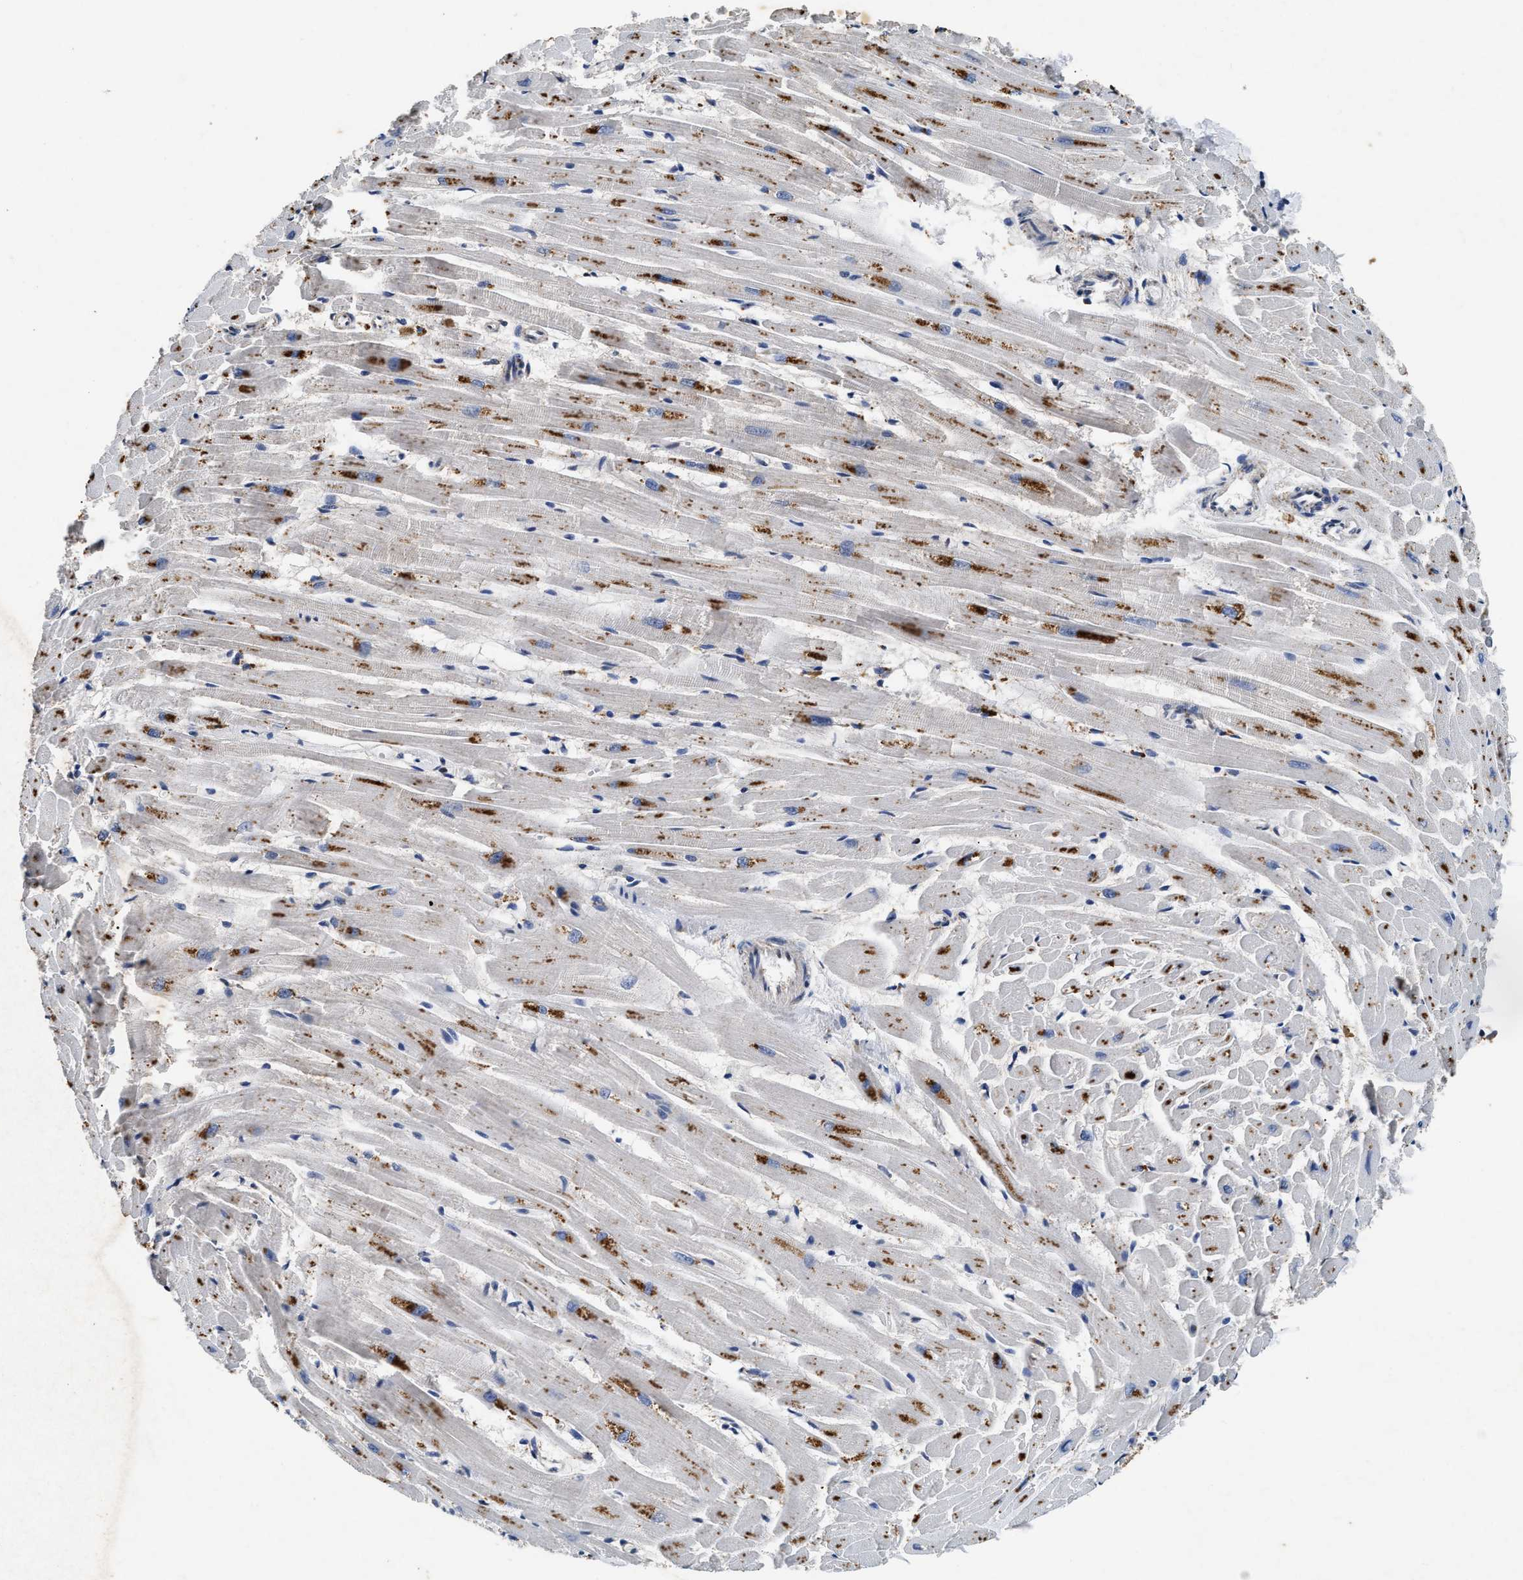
{"staining": {"intensity": "moderate", "quantity": "25%-75%", "location": "cytoplasmic/membranous"}, "tissue": "heart muscle", "cell_type": "Cardiomyocytes", "image_type": "normal", "snomed": [{"axis": "morphology", "description": "Normal tissue, NOS"}, {"axis": "topography", "description": "Heart"}], "caption": "About 25%-75% of cardiomyocytes in unremarkable human heart muscle show moderate cytoplasmic/membranous protein staining as visualized by brown immunohistochemical staining.", "gene": "ACOX1", "patient": {"sex": "female", "age": 19}}